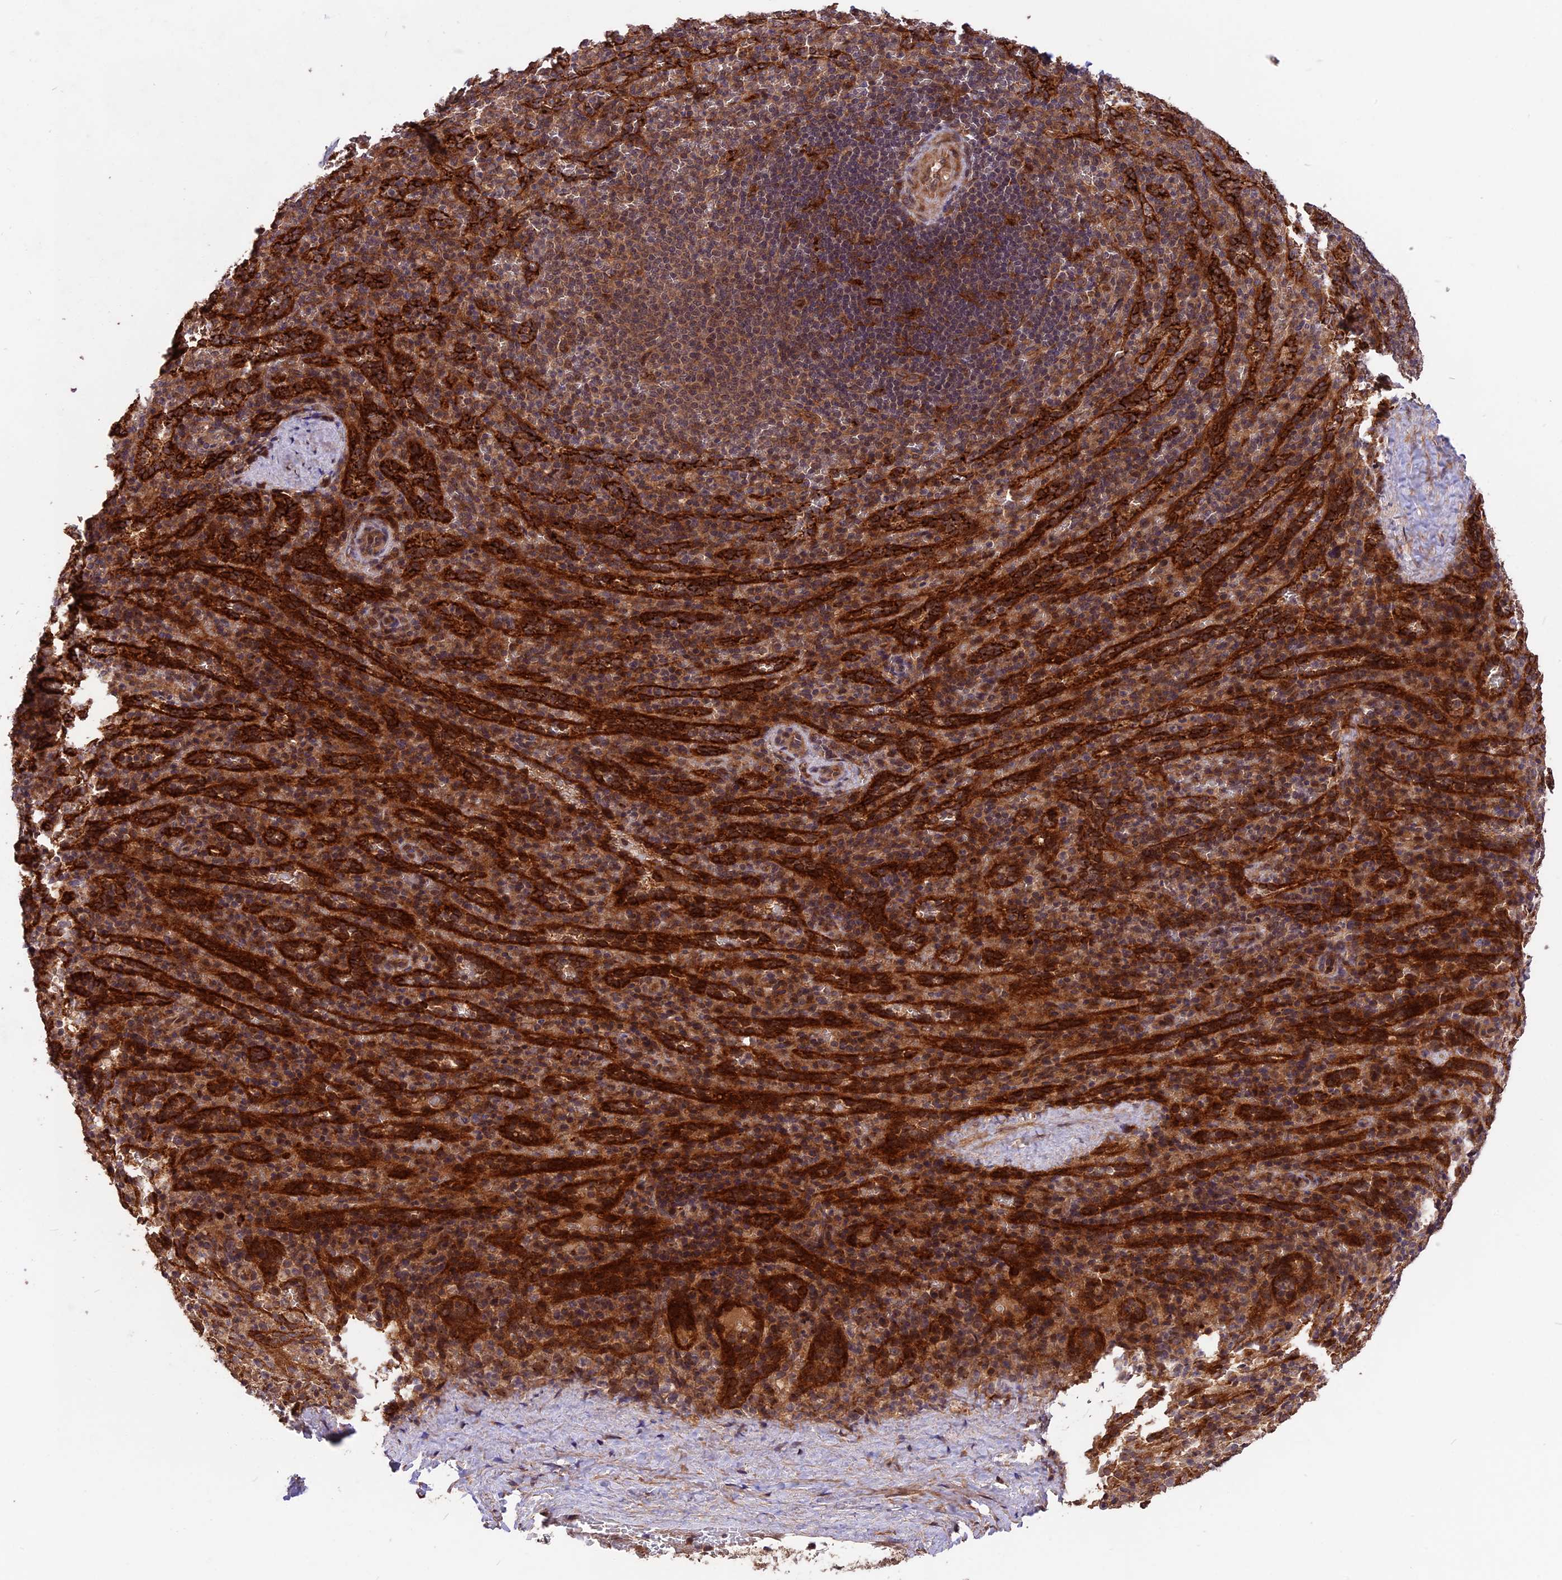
{"staining": {"intensity": "moderate", "quantity": "25%-75%", "location": "cytoplasmic/membranous"}, "tissue": "spleen", "cell_type": "Cells in red pulp", "image_type": "normal", "snomed": [{"axis": "morphology", "description": "Normal tissue, NOS"}, {"axis": "topography", "description": "Spleen"}], "caption": "This photomicrograph reveals immunohistochemistry (IHC) staining of unremarkable human spleen, with medium moderate cytoplasmic/membranous positivity in about 25%-75% of cells in red pulp.", "gene": "ESCO1", "patient": {"sex": "female", "age": 21}}